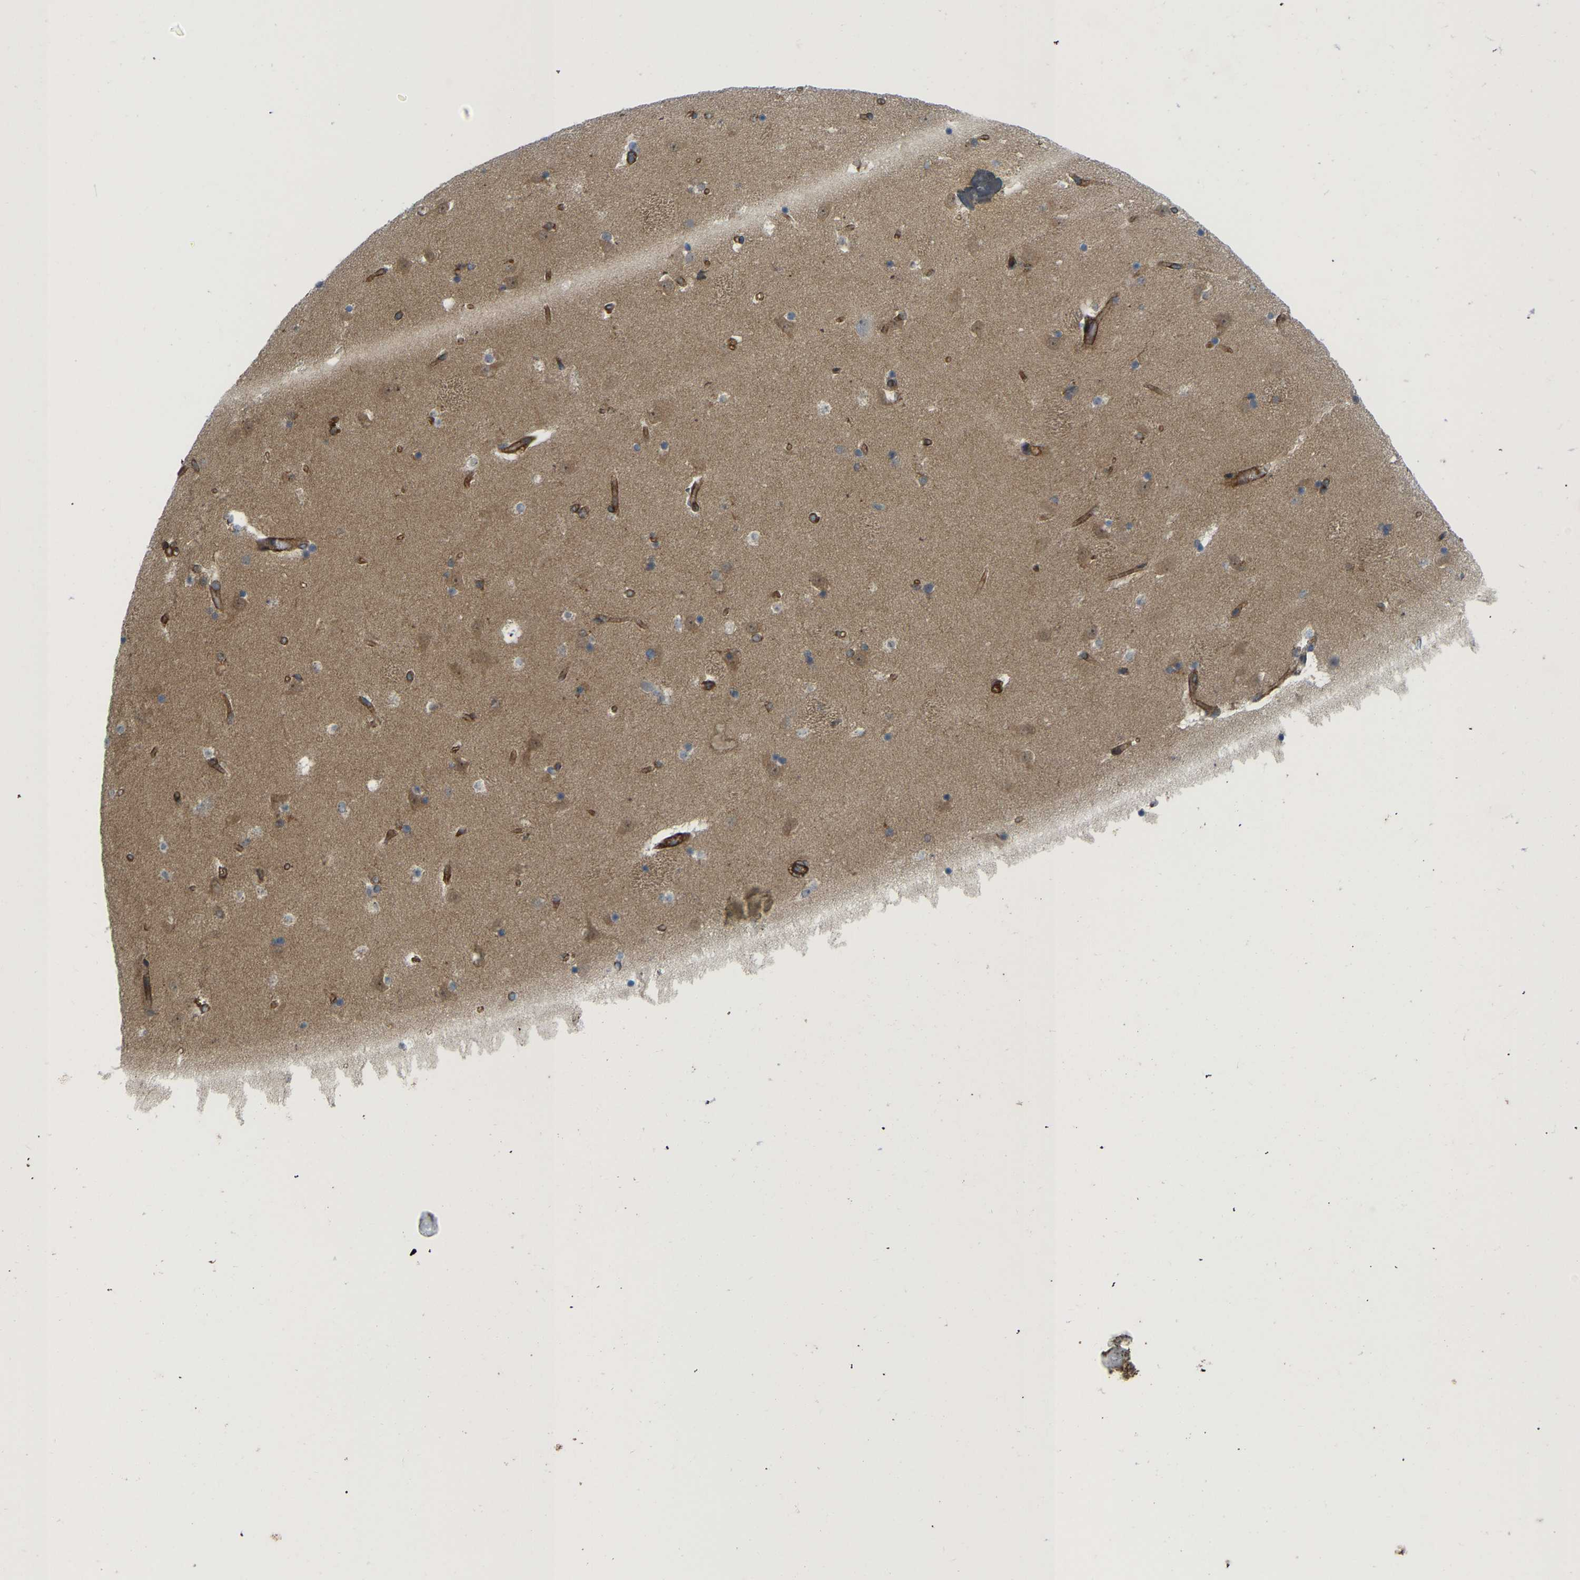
{"staining": {"intensity": "weak", "quantity": "<25%", "location": "cytoplasmic/membranous"}, "tissue": "caudate", "cell_type": "Glial cells", "image_type": "normal", "snomed": [{"axis": "morphology", "description": "Normal tissue, NOS"}, {"axis": "topography", "description": "Lateral ventricle wall"}], "caption": "Glial cells are negative for protein expression in unremarkable human caudate. (Immunohistochemistry (ihc), brightfield microscopy, high magnification).", "gene": "PICALM", "patient": {"sex": "male", "age": 45}}